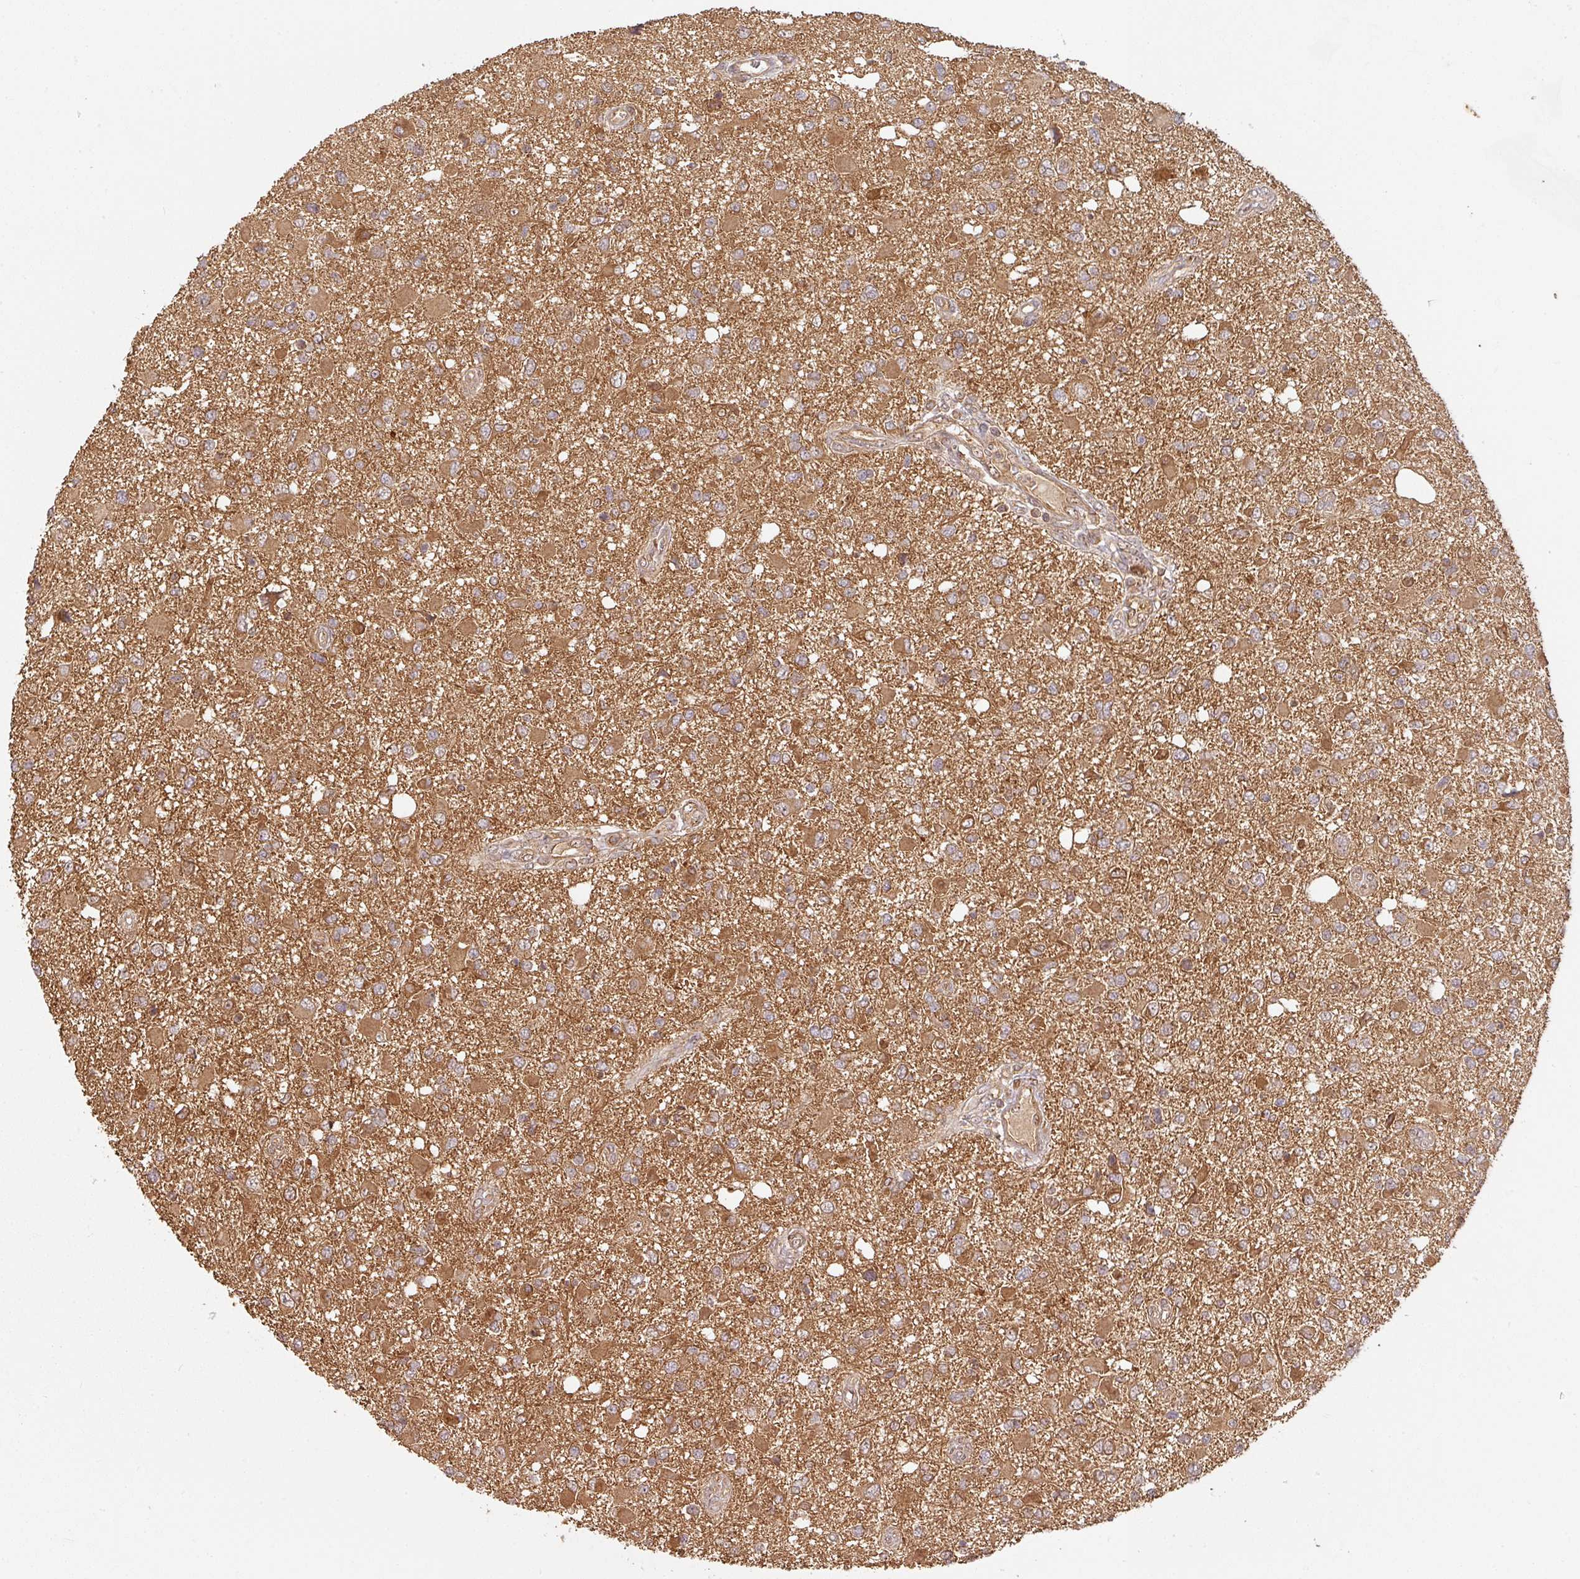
{"staining": {"intensity": "moderate", "quantity": ">75%", "location": "cytoplasmic/membranous"}, "tissue": "glioma", "cell_type": "Tumor cells", "image_type": "cancer", "snomed": [{"axis": "morphology", "description": "Glioma, malignant, High grade"}, {"axis": "topography", "description": "Brain"}], "caption": "Glioma stained for a protein reveals moderate cytoplasmic/membranous positivity in tumor cells. (DAB IHC with brightfield microscopy, high magnification).", "gene": "ZNF322", "patient": {"sex": "male", "age": 53}}